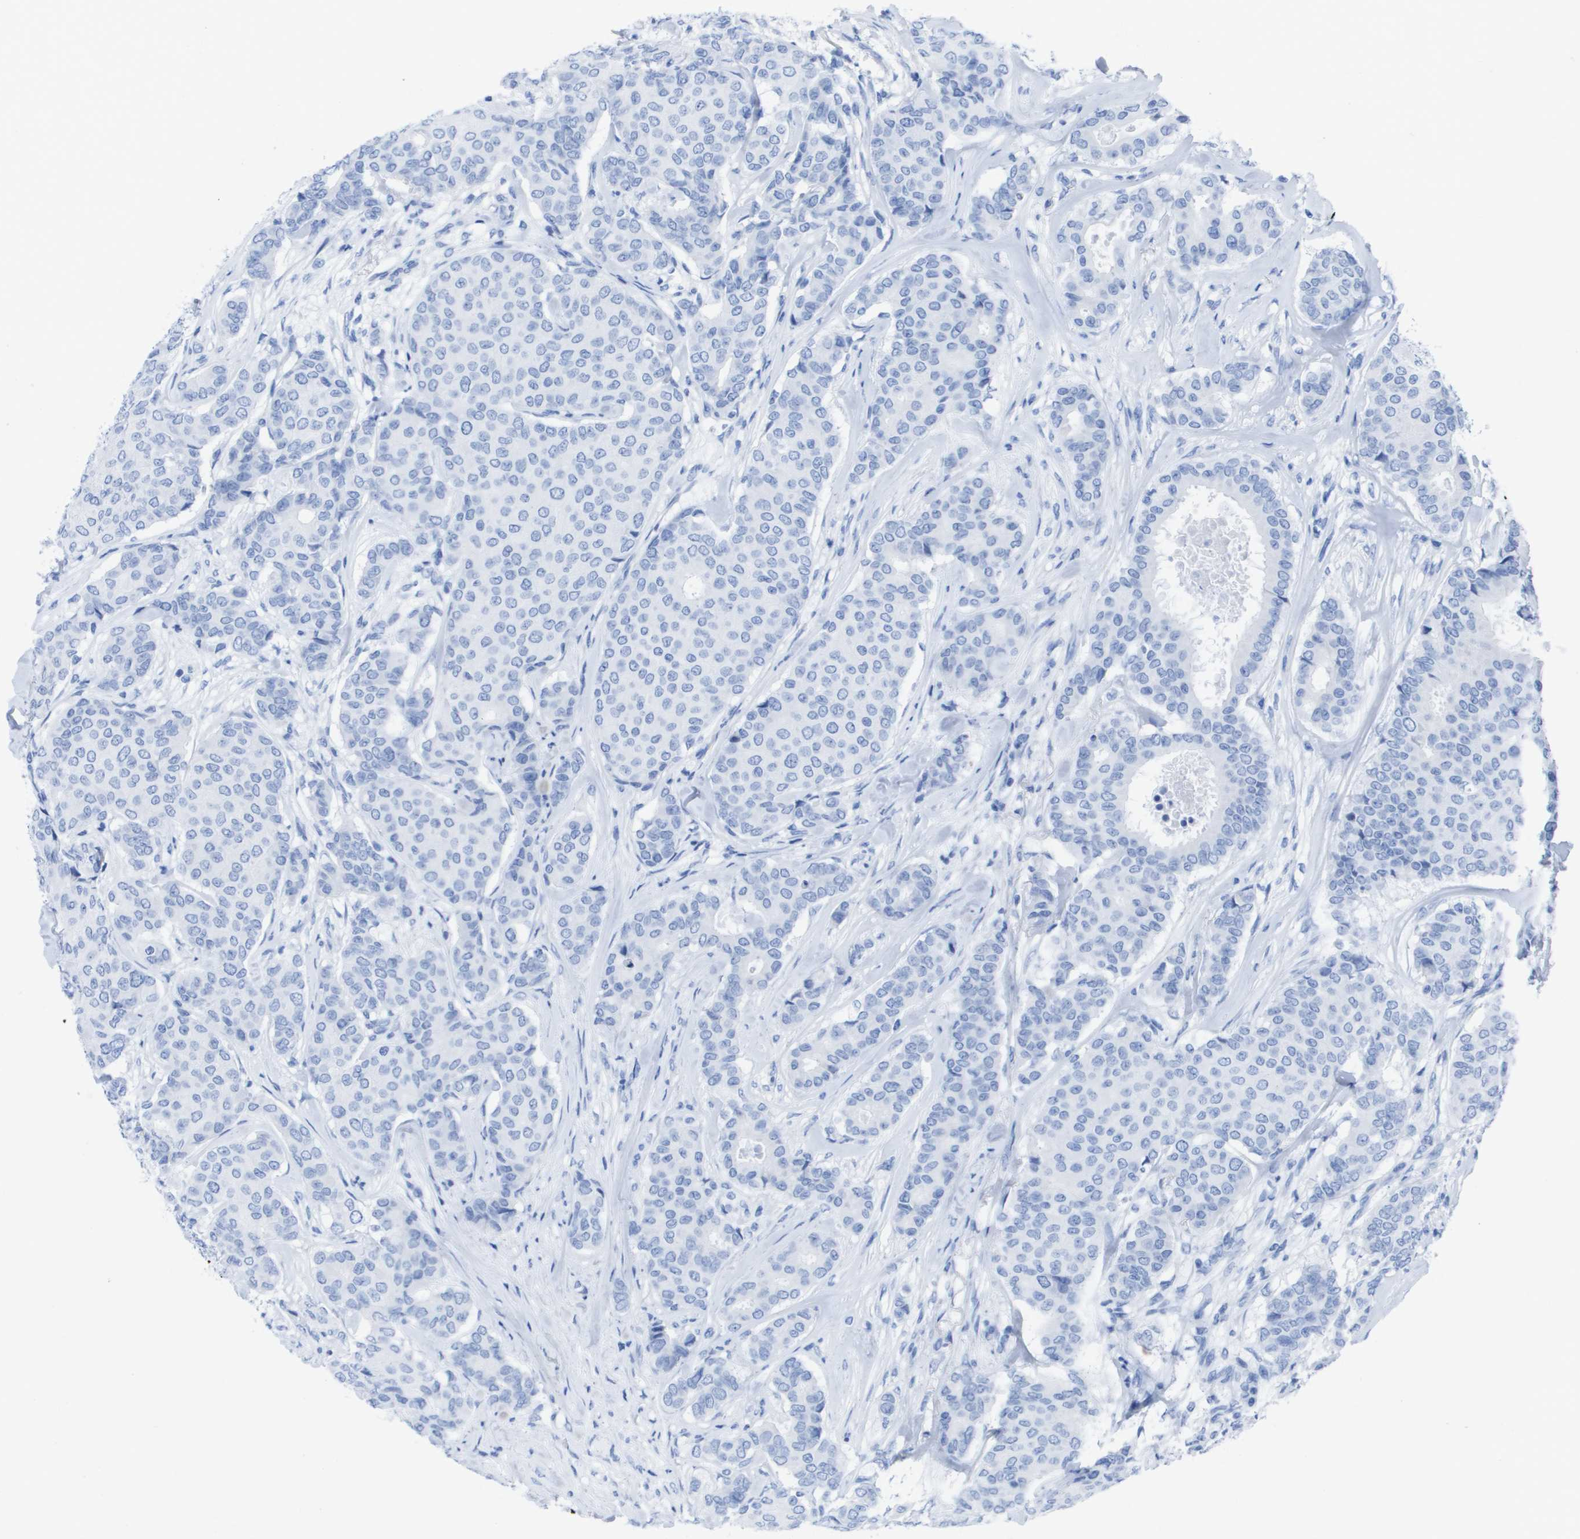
{"staining": {"intensity": "negative", "quantity": "none", "location": "none"}, "tissue": "breast cancer", "cell_type": "Tumor cells", "image_type": "cancer", "snomed": [{"axis": "morphology", "description": "Duct carcinoma"}, {"axis": "topography", "description": "Breast"}], "caption": "Breast cancer (intraductal carcinoma) stained for a protein using immunohistochemistry displays no positivity tumor cells.", "gene": "KCNA3", "patient": {"sex": "female", "age": 75}}